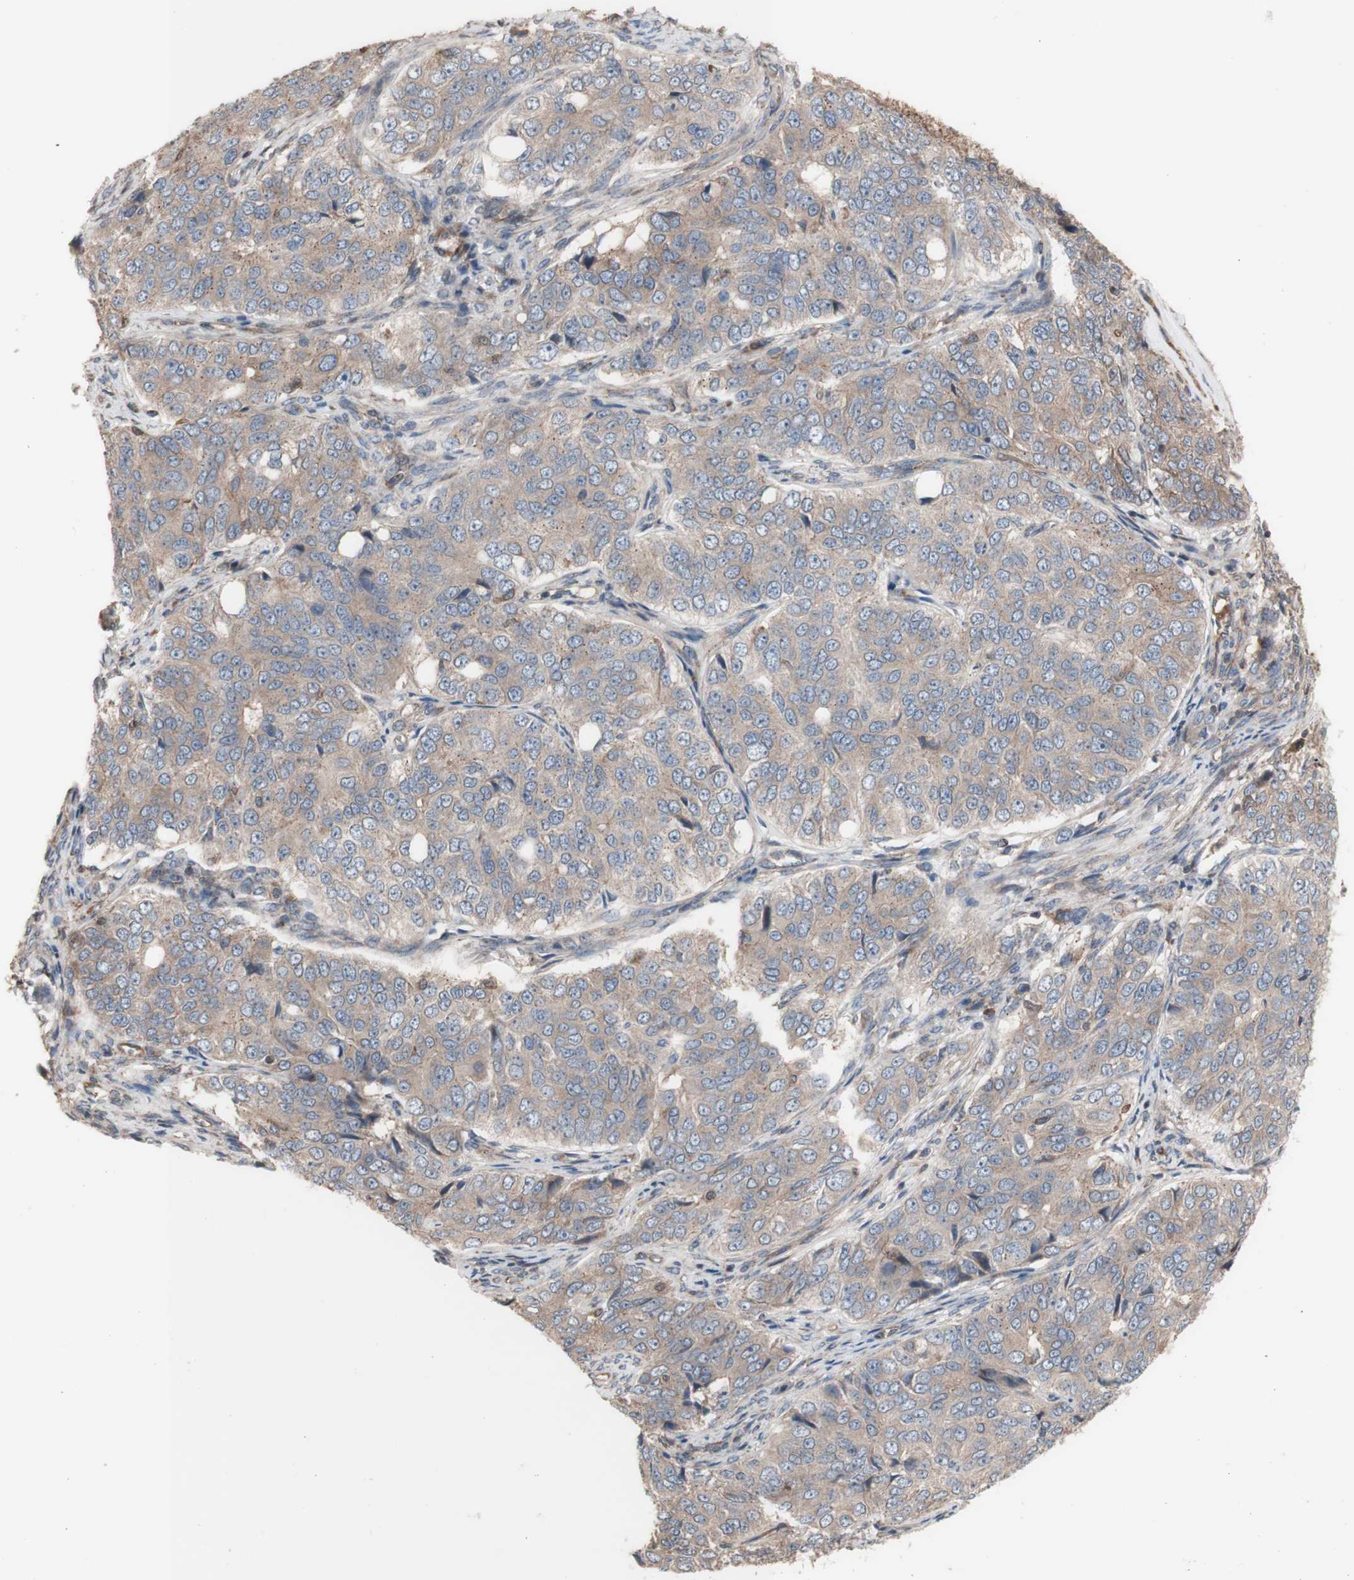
{"staining": {"intensity": "weak", "quantity": ">75%", "location": "cytoplasmic/membranous"}, "tissue": "ovarian cancer", "cell_type": "Tumor cells", "image_type": "cancer", "snomed": [{"axis": "morphology", "description": "Carcinoma, endometroid"}, {"axis": "topography", "description": "Ovary"}], "caption": "A high-resolution photomicrograph shows immunohistochemistry (IHC) staining of ovarian cancer (endometroid carcinoma), which demonstrates weak cytoplasmic/membranous staining in approximately >75% of tumor cells. The staining was performed using DAB, with brown indicating positive protein expression. Nuclei are stained blue with hematoxylin.", "gene": "COPB1", "patient": {"sex": "female", "age": 51}}